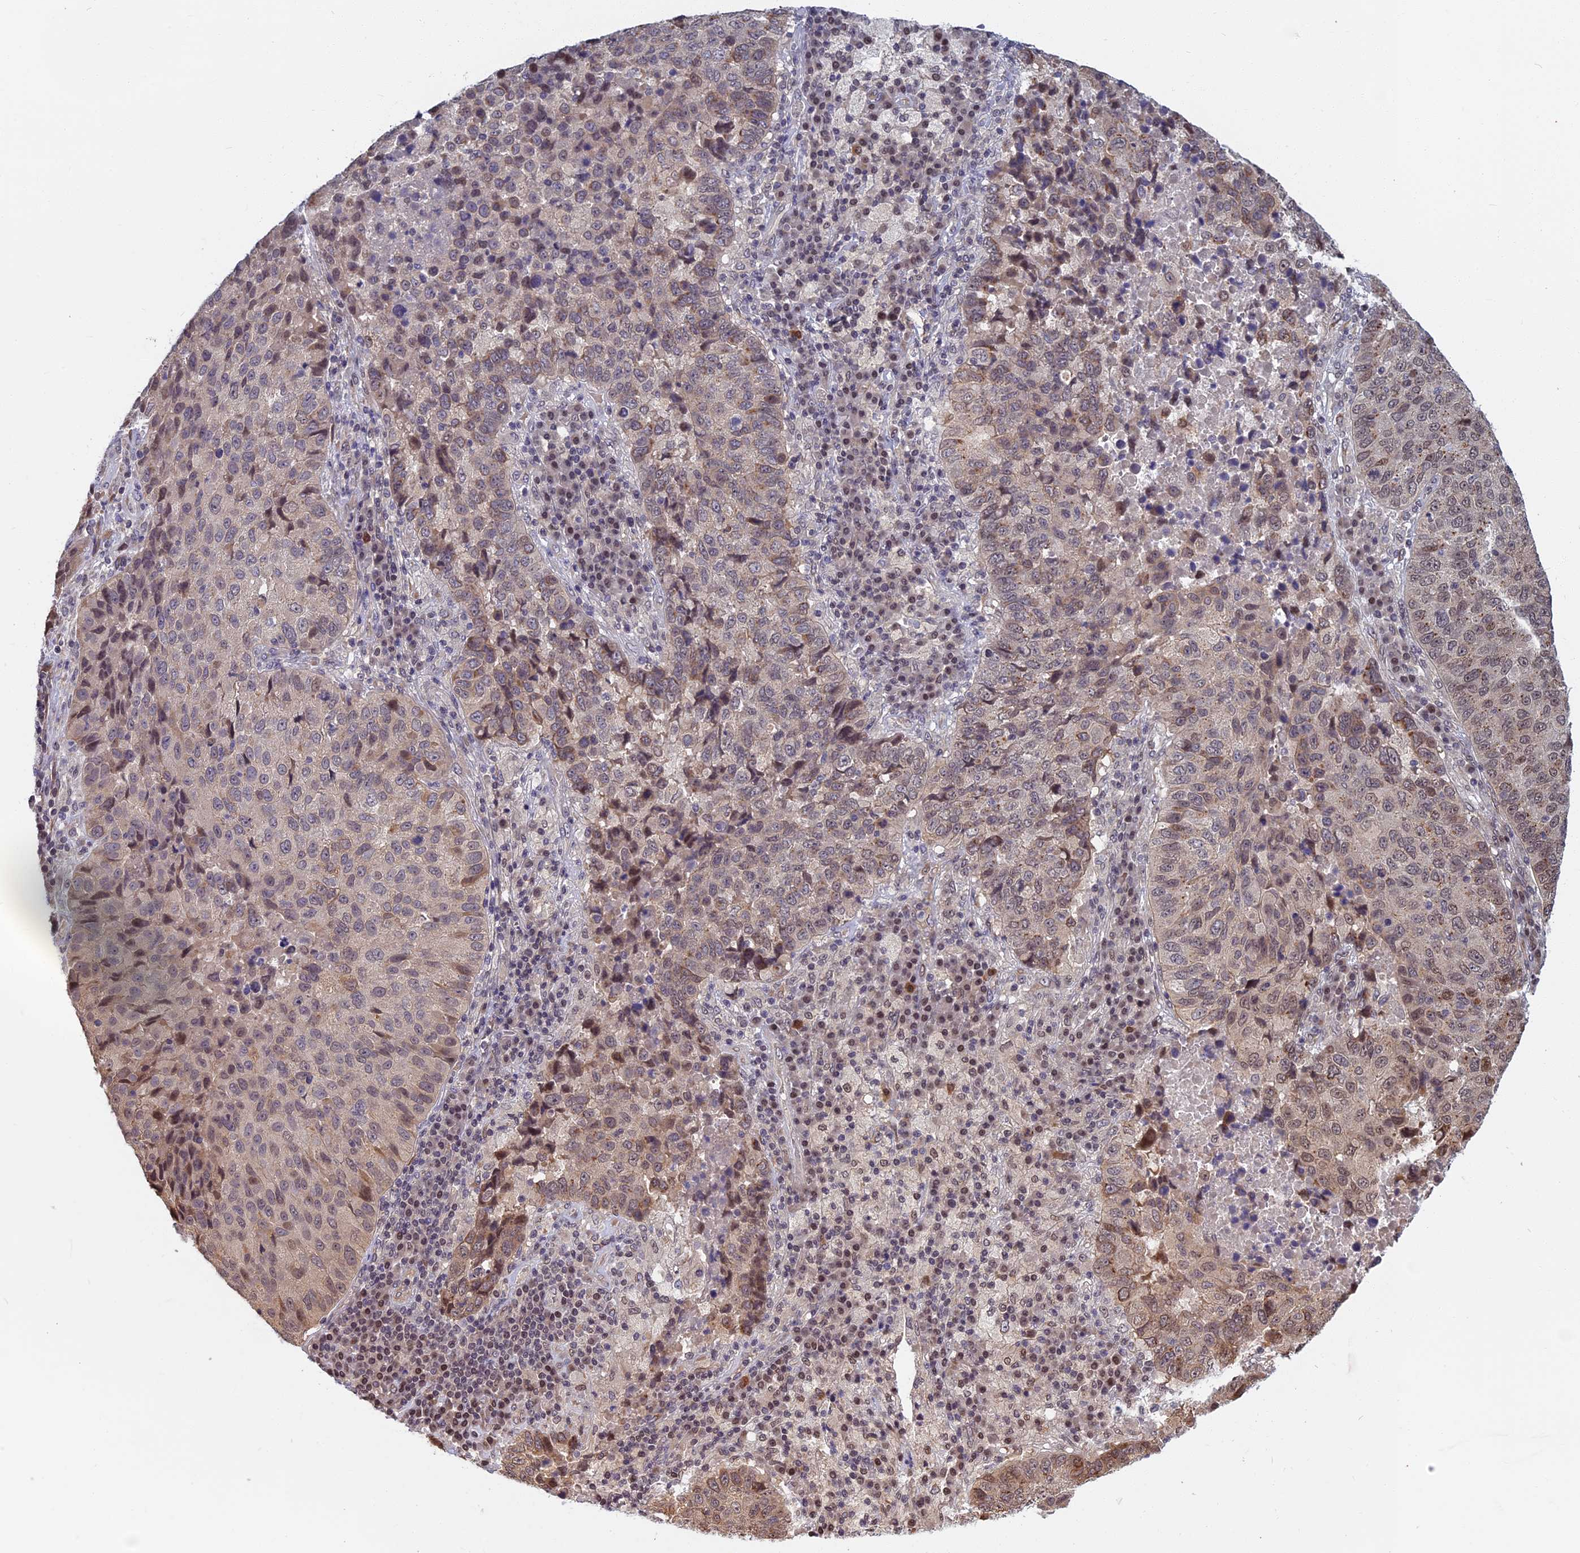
{"staining": {"intensity": "weak", "quantity": "25%-75%", "location": "cytoplasmic/membranous,nuclear"}, "tissue": "lung cancer", "cell_type": "Tumor cells", "image_type": "cancer", "snomed": [{"axis": "morphology", "description": "Squamous cell carcinoma, NOS"}, {"axis": "topography", "description": "Lung"}], "caption": "This is a photomicrograph of IHC staining of lung squamous cell carcinoma, which shows weak staining in the cytoplasmic/membranous and nuclear of tumor cells.", "gene": "CCDC113", "patient": {"sex": "male", "age": 73}}